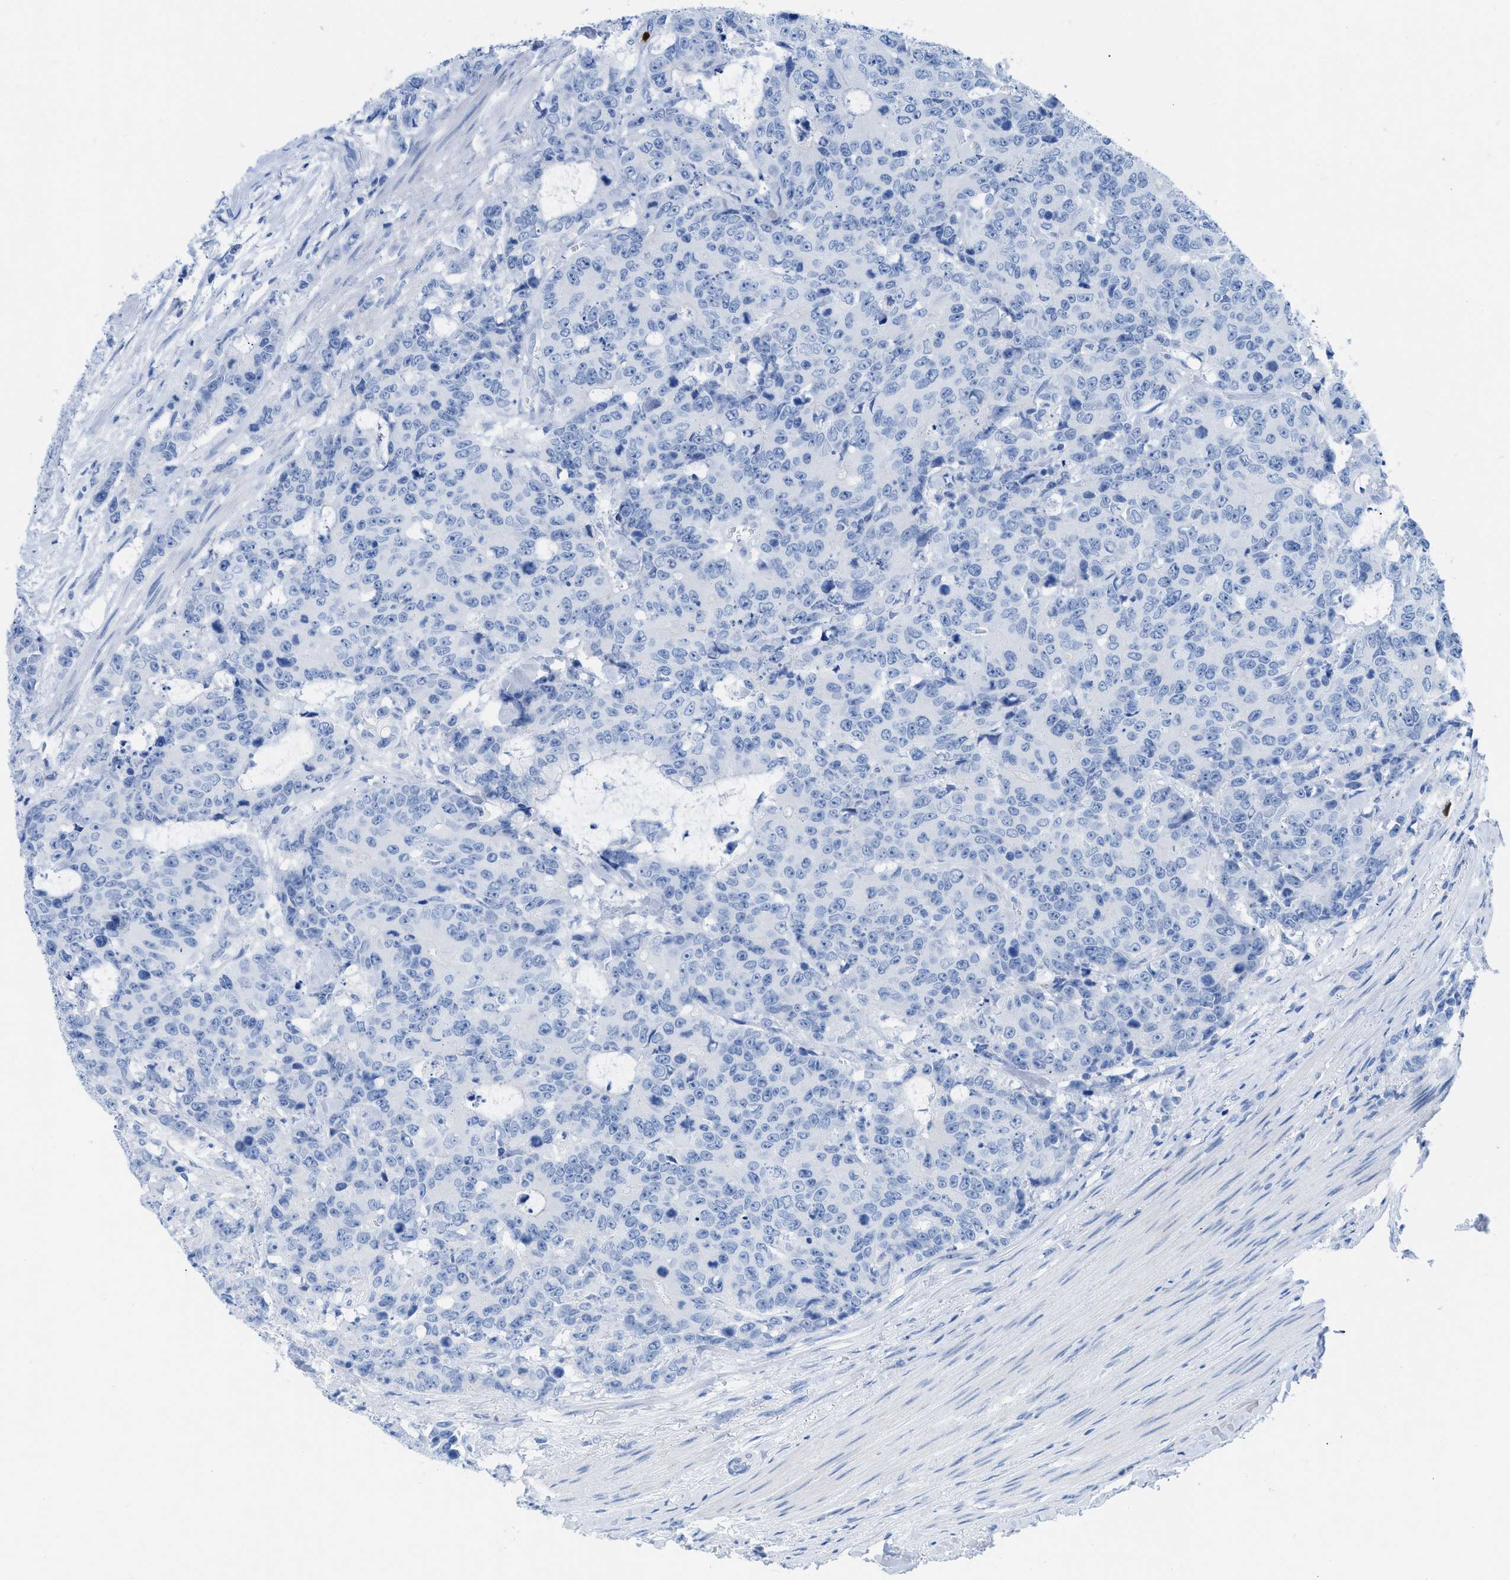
{"staining": {"intensity": "negative", "quantity": "none", "location": "none"}, "tissue": "colorectal cancer", "cell_type": "Tumor cells", "image_type": "cancer", "snomed": [{"axis": "morphology", "description": "Adenocarcinoma, NOS"}, {"axis": "topography", "description": "Colon"}], "caption": "The histopathology image exhibits no significant positivity in tumor cells of colorectal cancer. (Immunohistochemistry (ihc), brightfield microscopy, high magnification).", "gene": "TCL1A", "patient": {"sex": "female", "age": 86}}